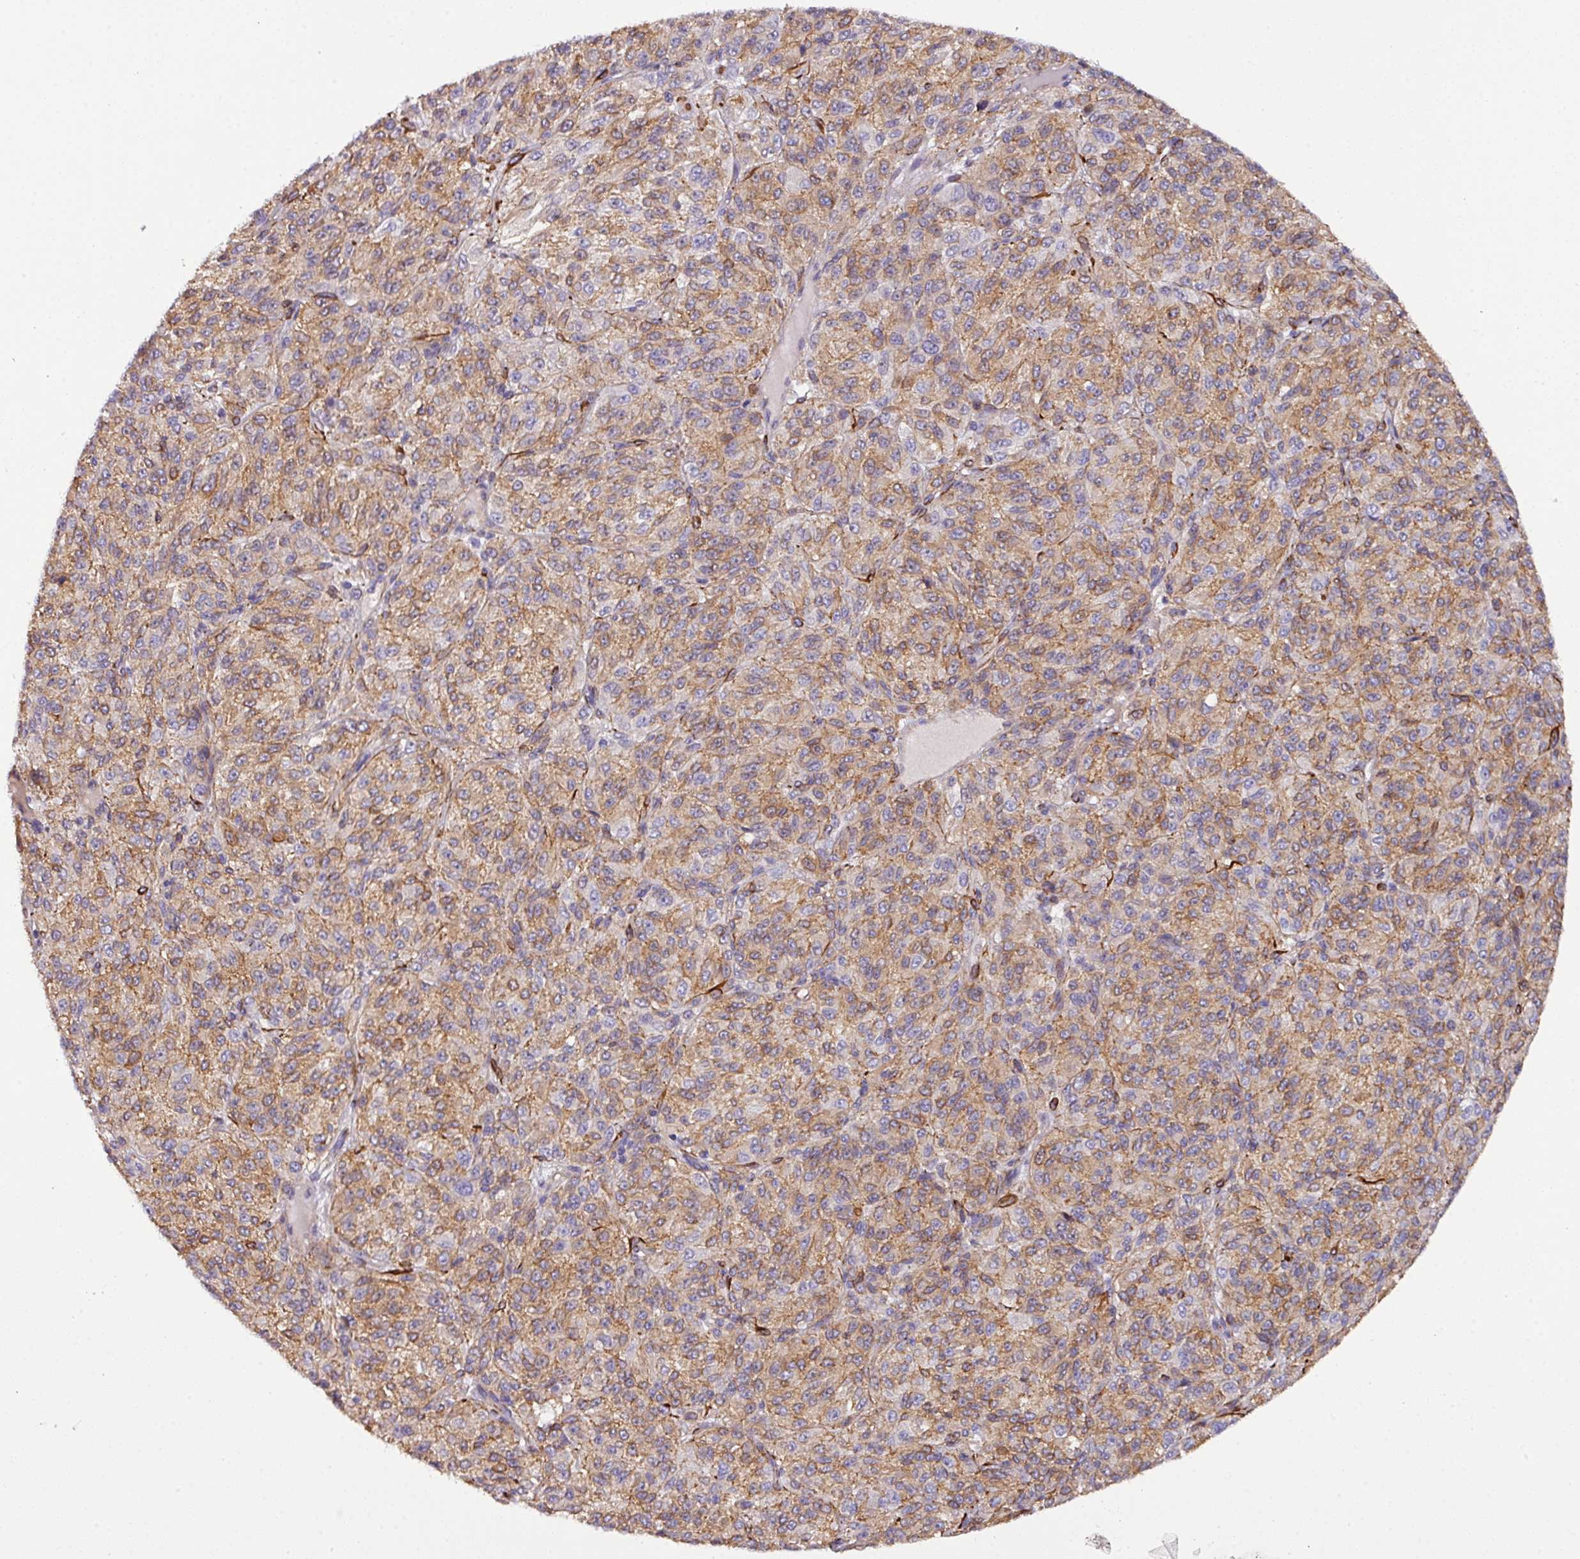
{"staining": {"intensity": "weak", "quantity": "25%-75%", "location": "cytoplasmic/membranous"}, "tissue": "melanoma", "cell_type": "Tumor cells", "image_type": "cancer", "snomed": [{"axis": "morphology", "description": "Malignant melanoma, Metastatic site"}, {"axis": "topography", "description": "Brain"}], "caption": "Melanoma was stained to show a protein in brown. There is low levels of weak cytoplasmic/membranous staining in approximately 25%-75% of tumor cells. The staining was performed using DAB, with brown indicating positive protein expression. Nuclei are stained blue with hematoxylin.", "gene": "PARD6A", "patient": {"sex": "female", "age": 56}}